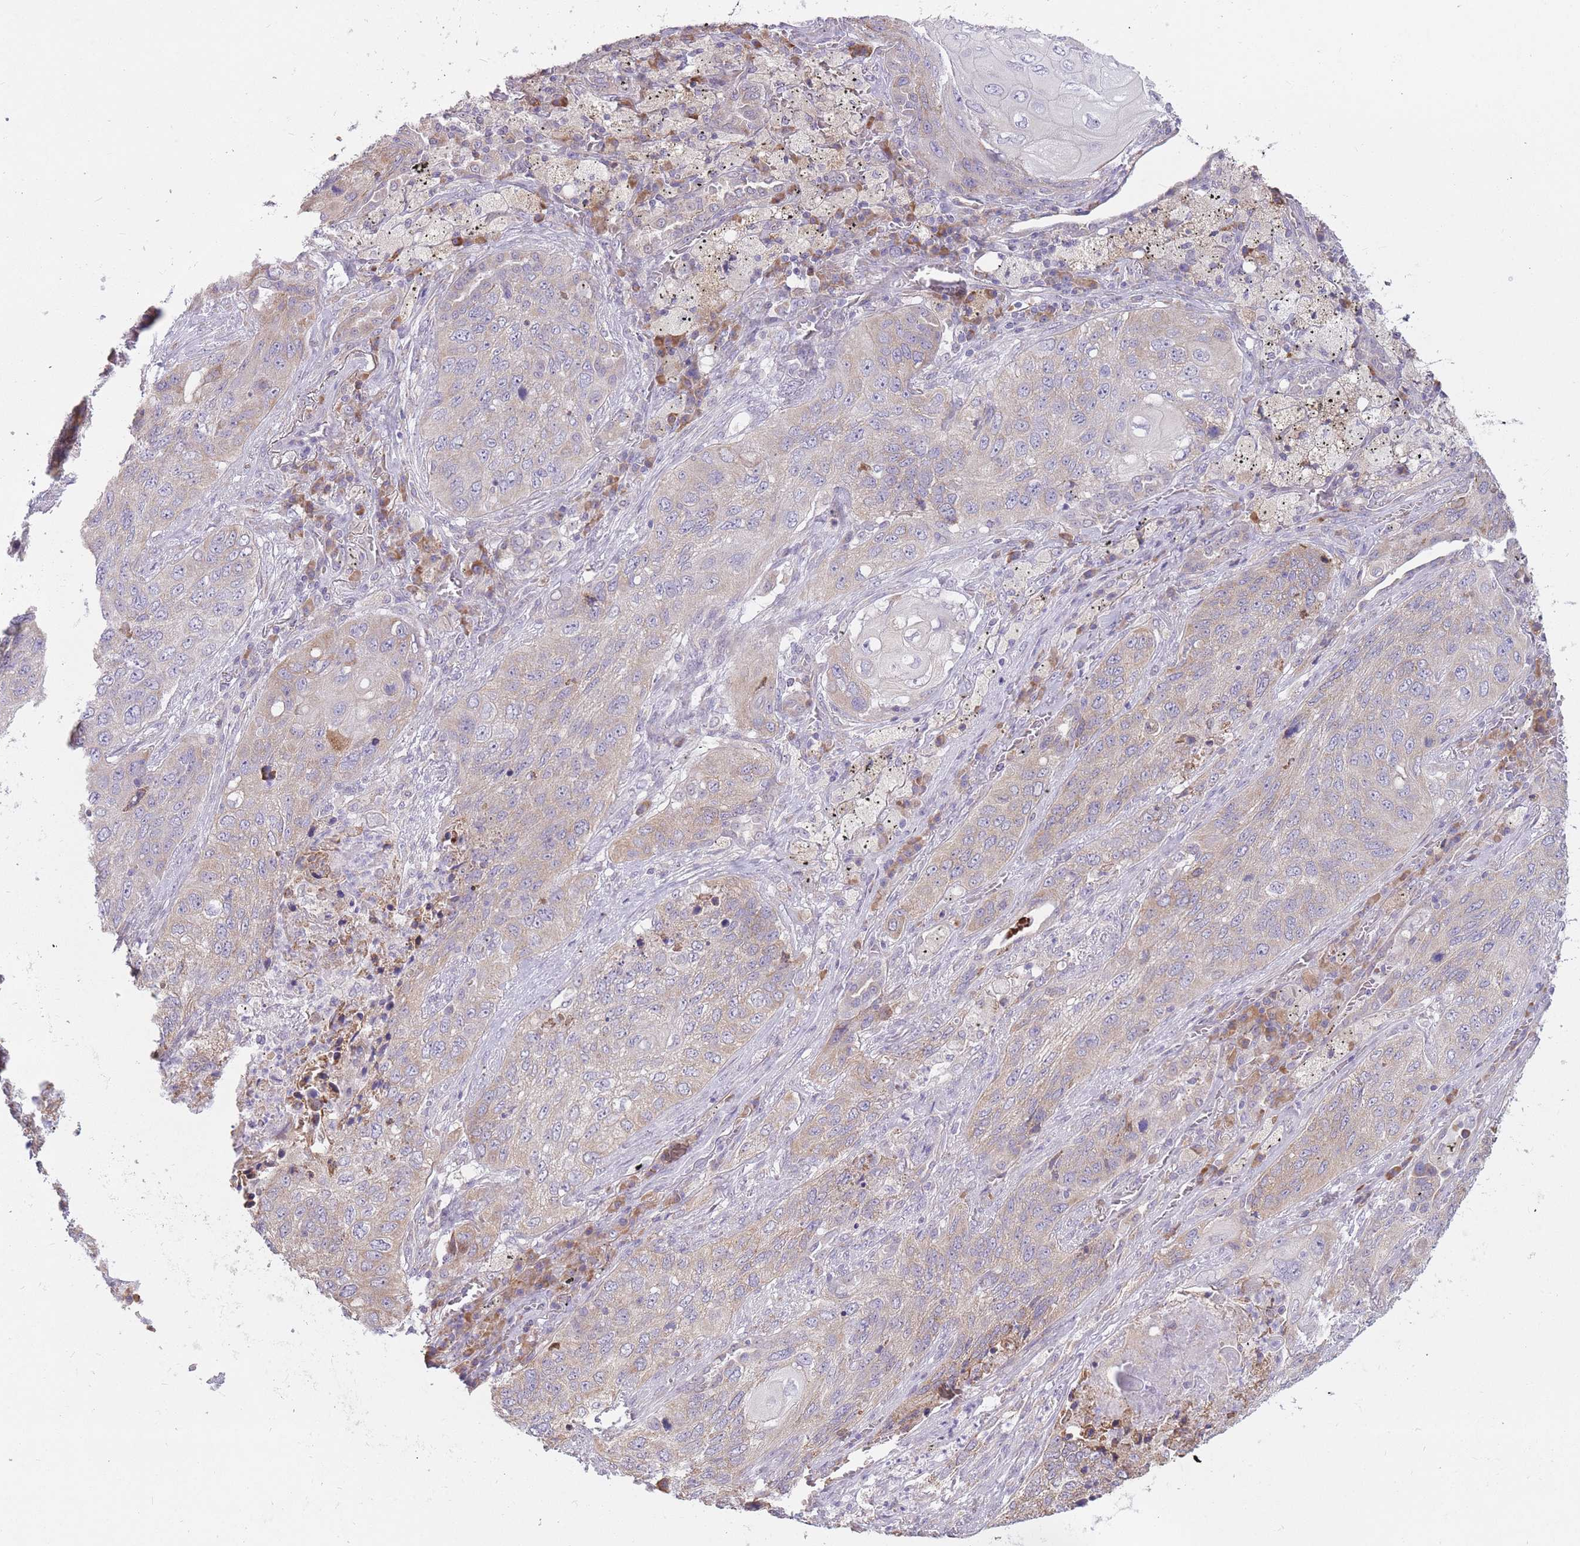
{"staining": {"intensity": "weak", "quantity": "<25%", "location": "cytoplasmic/membranous"}, "tissue": "lung cancer", "cell_type": "Tumor cells", "image_type": "cancer", "snomed": [{"axis": "morphology", "description": "Squamous cell carcinoma, NOS"}, {"axis": "topography", "description": "Lung"}], "caption": "Immunohistochemistry histopathology image of neoplastic tissue: human lung cancer stained with DAB reveals no significant protein expression in tumor cells.", "gene": "TRAPPC5", "patient": {"sex": "female", "age": 63}}